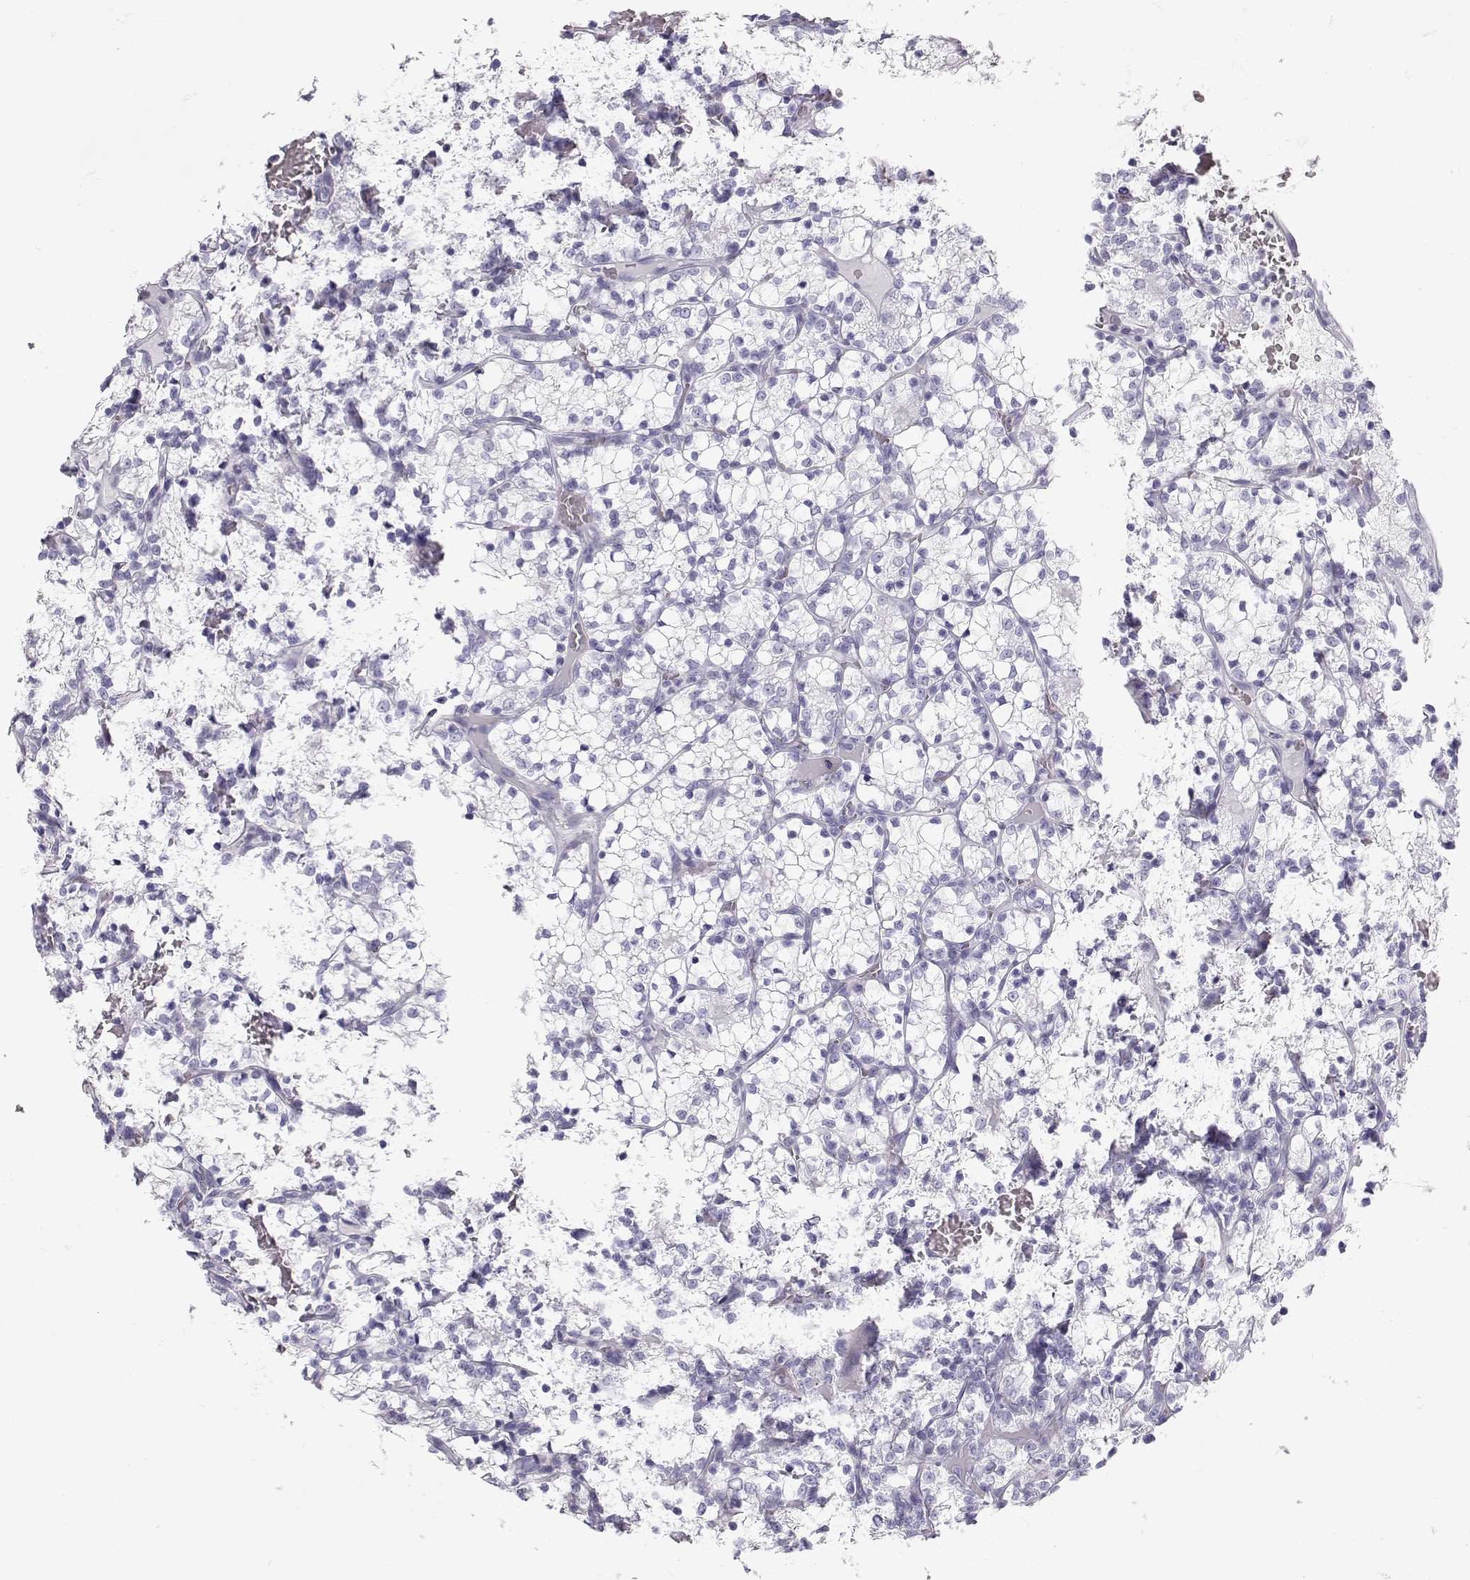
{"staining": {"intensity": "negative", "quantity": "none", "location": "none"}, "tissue": "renal cancer", "cell_type": "Tumor cells", "image_type": "cancer", "snomed": [{"axis": "morphology", "description": "Adenocarcinoma, NOS"}, {"axis": "topography", "description": "Kidney"}], "caption": "DAB immunohistochemical staining of renal cancer (adenocarcinoma) reveals no significant positivity in tumor cells. (Brightfield microscopy of DAB (3,3'-diaminobenzidine) immunohistochemistry (IHC) at high magnification).", "gene": "RD3", "patient": {"sex": "female", "age": 69}}